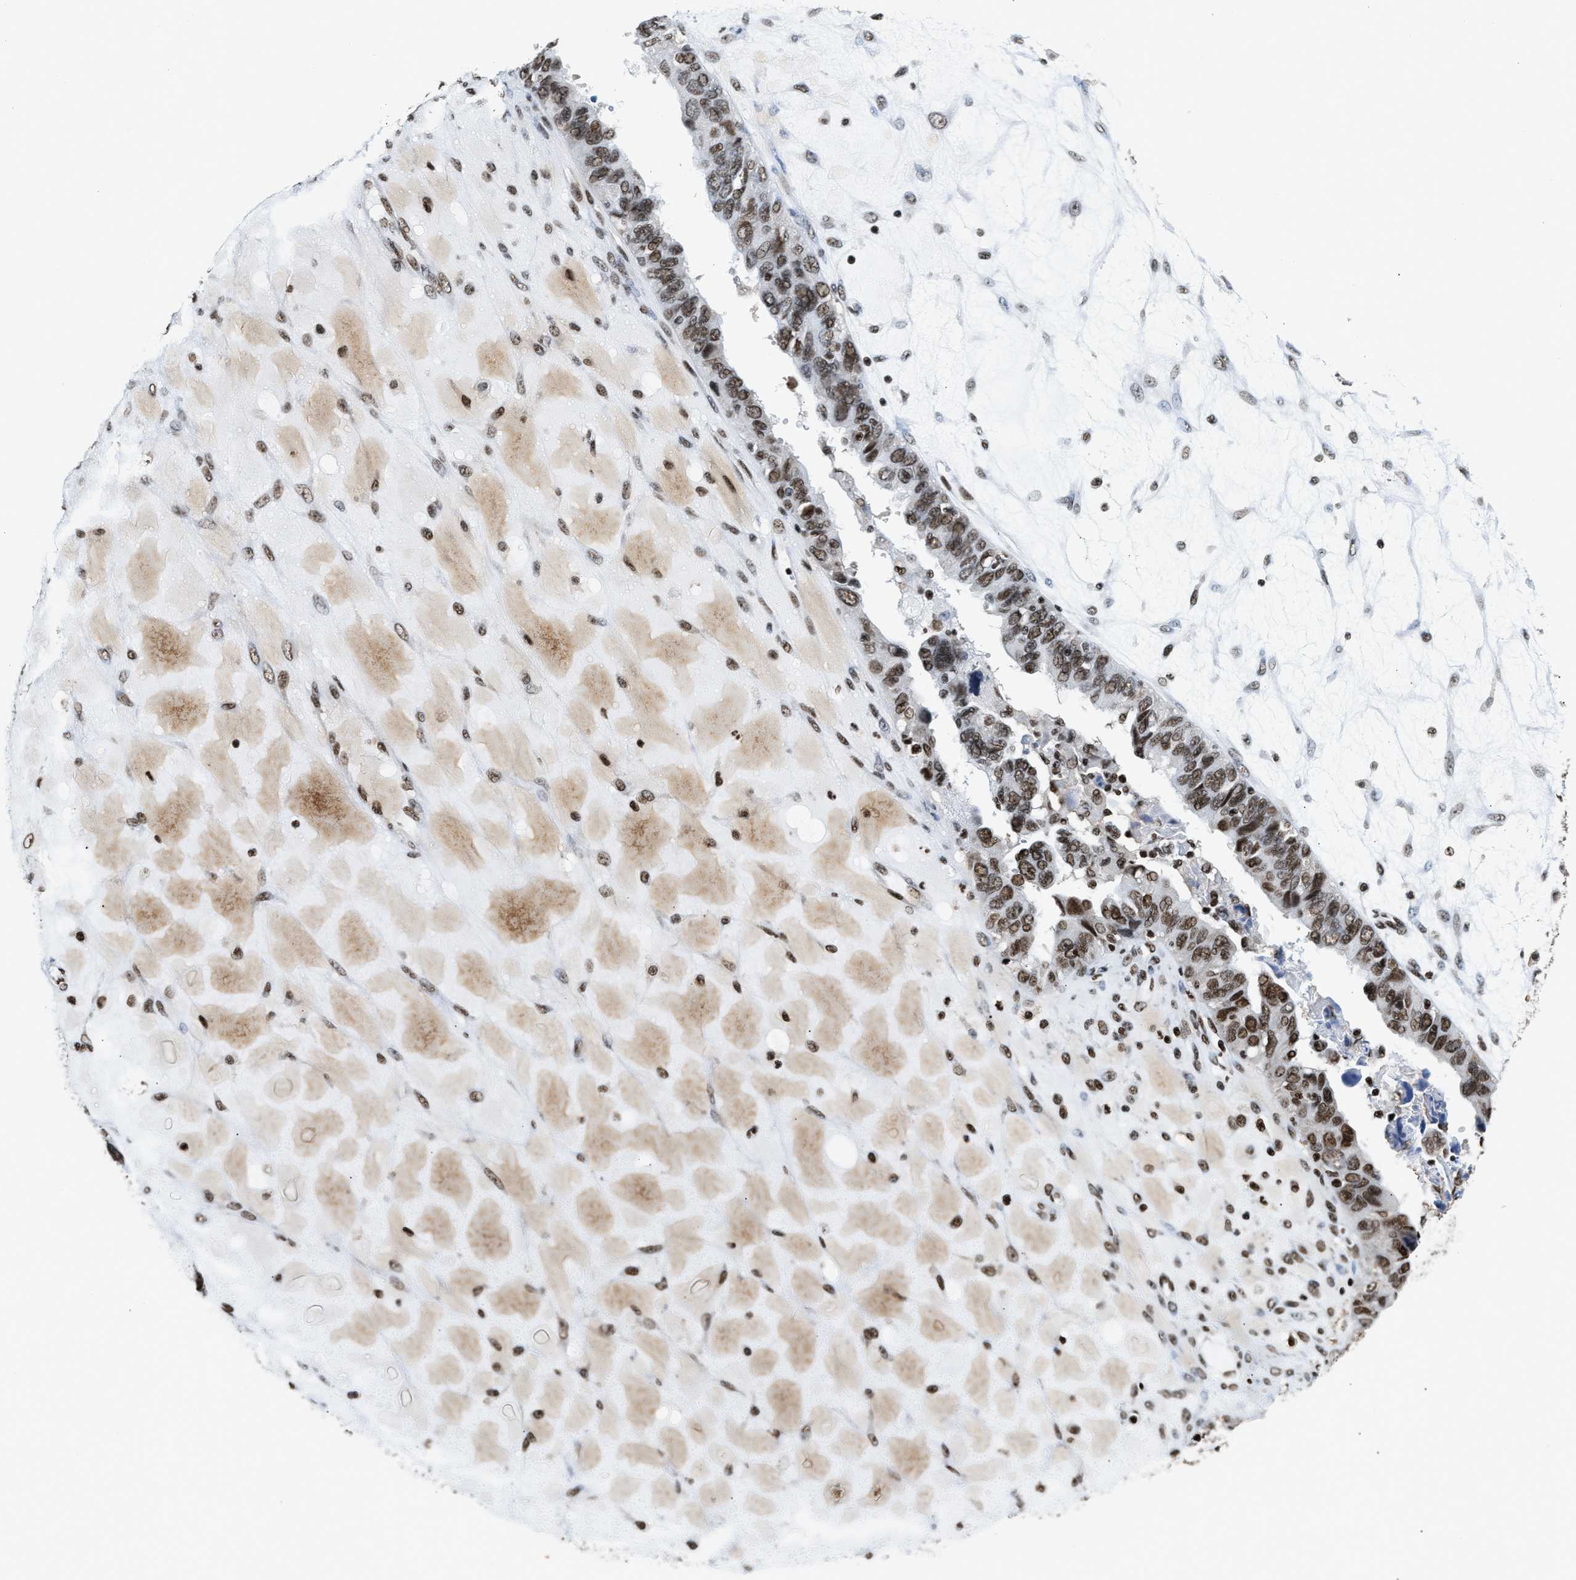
{"staining": {"intensity": "moderate", "quantity": ">75%", "location": "nuclear"}, "tissue": "ovarian cancer", "cell_type": "Tumor cells", "image_type": "cancer", "snomed": [{"axis": "morphology", "description": "Cystadenocarcinoma, serous, NOS"}, {"axis": "topography", "description": "Ovary"}], "caption": "This is a histology image of immunohistochemistry staining of ovarian cancer, which shows moderate expression in the nuclear of tumor cells.", "gene": "RAD21", "patient": {"sex": "female", "age": 79}}